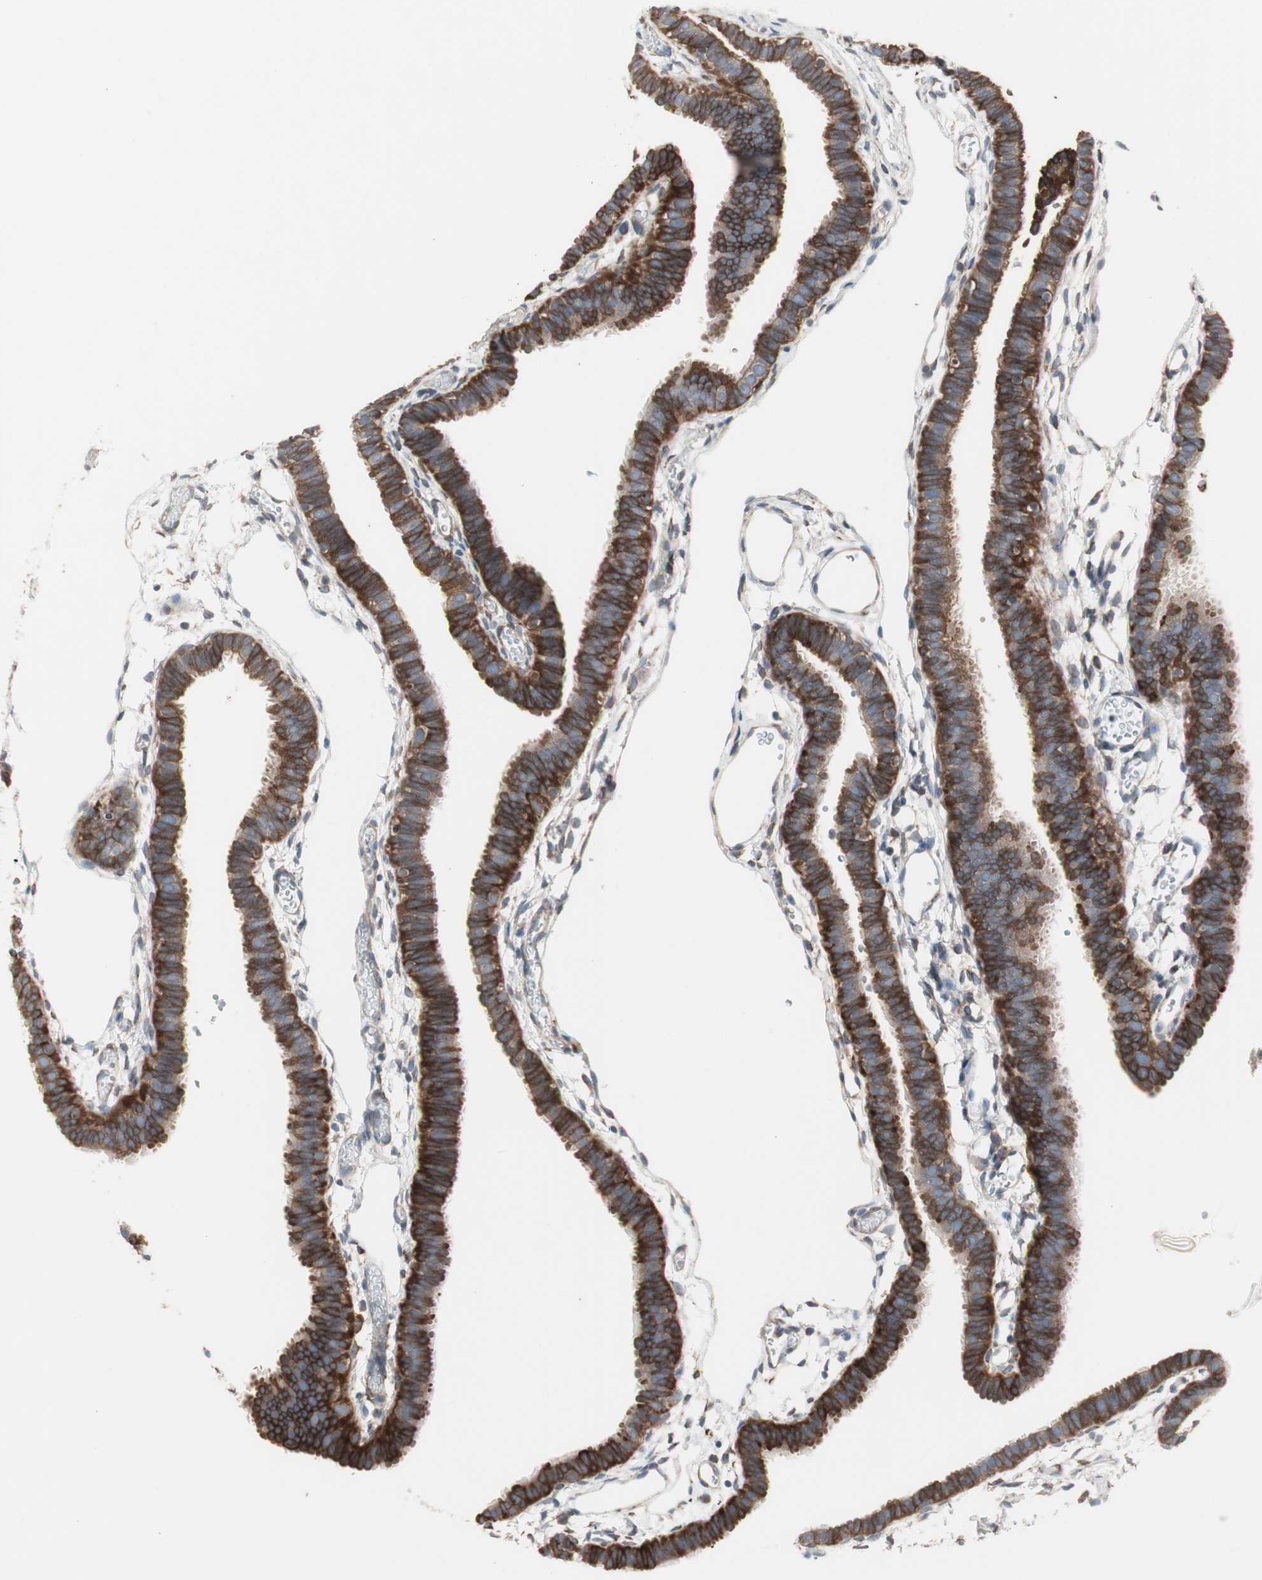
{"staining": {"intensity": "strong", "quantity": ">75%", "location": "cytoplasmic/membranous"}, "tissue": "fallopian tube", "cell_type": "Glandular cells", "image_type": "normal", "snomed": [{"axis": "morphology", "description": "Normal tissue, NOS"}, {"axis": "topography", "description": "Fallopian tube"}], "caption": "Protein expression analysis of unremarkable fallopian tube reveals strong cytoplasmic/membranous positivity in about >75% of glandular cells. (DAB (3,3'-diaminobenzidine) IHC, brown staining for protein, blue staining for nuclei).", "gene": "H6PD", "patient": {"sex": "female", "age": 29}}